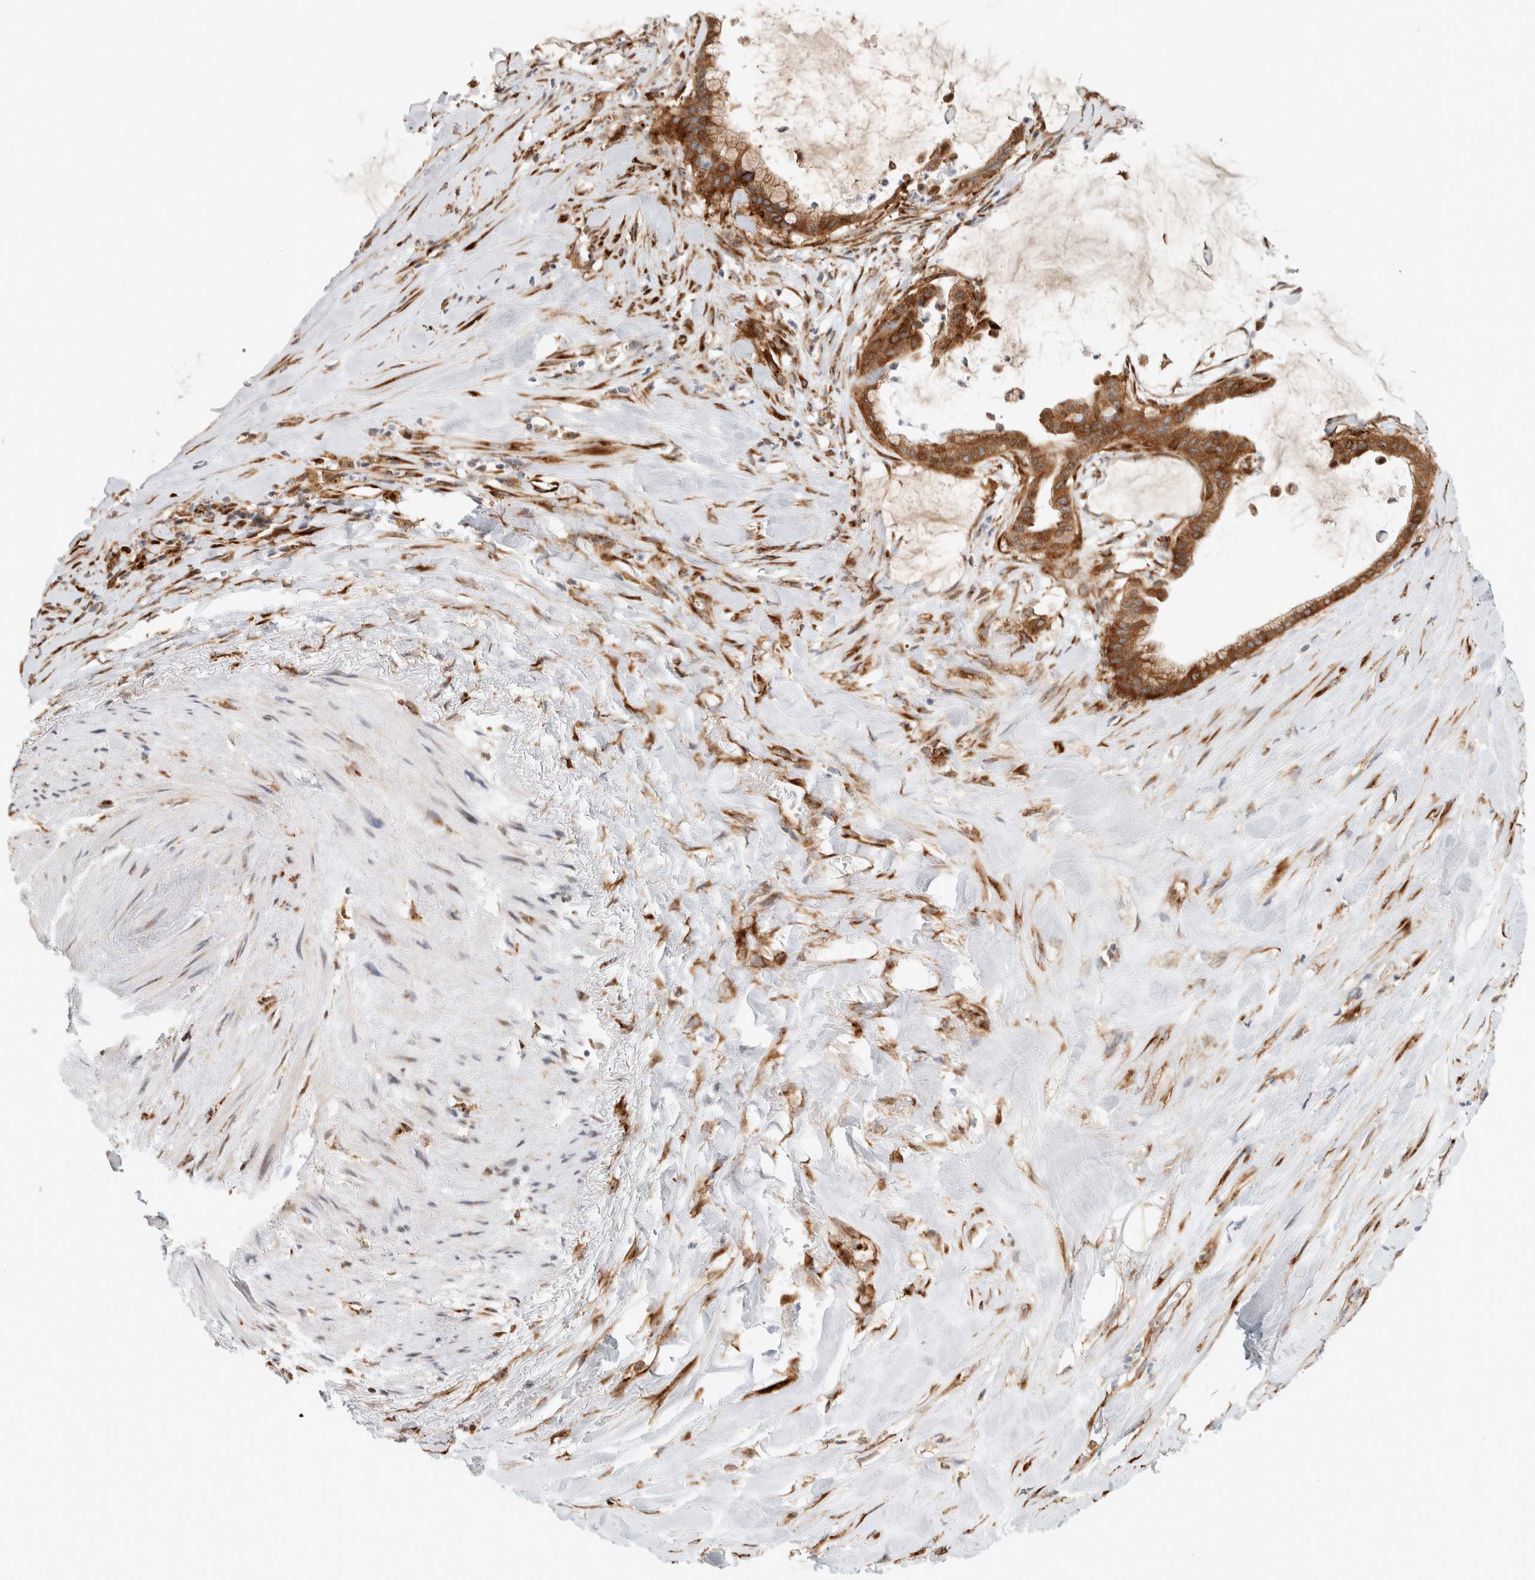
{"staining": {"intensity": "strong", "quantity": ">75%", "location": "cytoplasmic/membranous"}, "tissue": "pancreatic cancer", "cell_type": "Tumor cells", "image_type": "cancer", "snomed": [{"axis": "morphology", "description": "Adenocarcinoma, NOS"}, {"axis": "topography", "description": "Pancreas"}], "caption": "Tumor cells reveal strong cytoplasmic/membranous positivity in approximately >75% of cells in pancreatic cancer.", "gene": "LLGL2", "patient": {"sex": "male", "age": 41}}